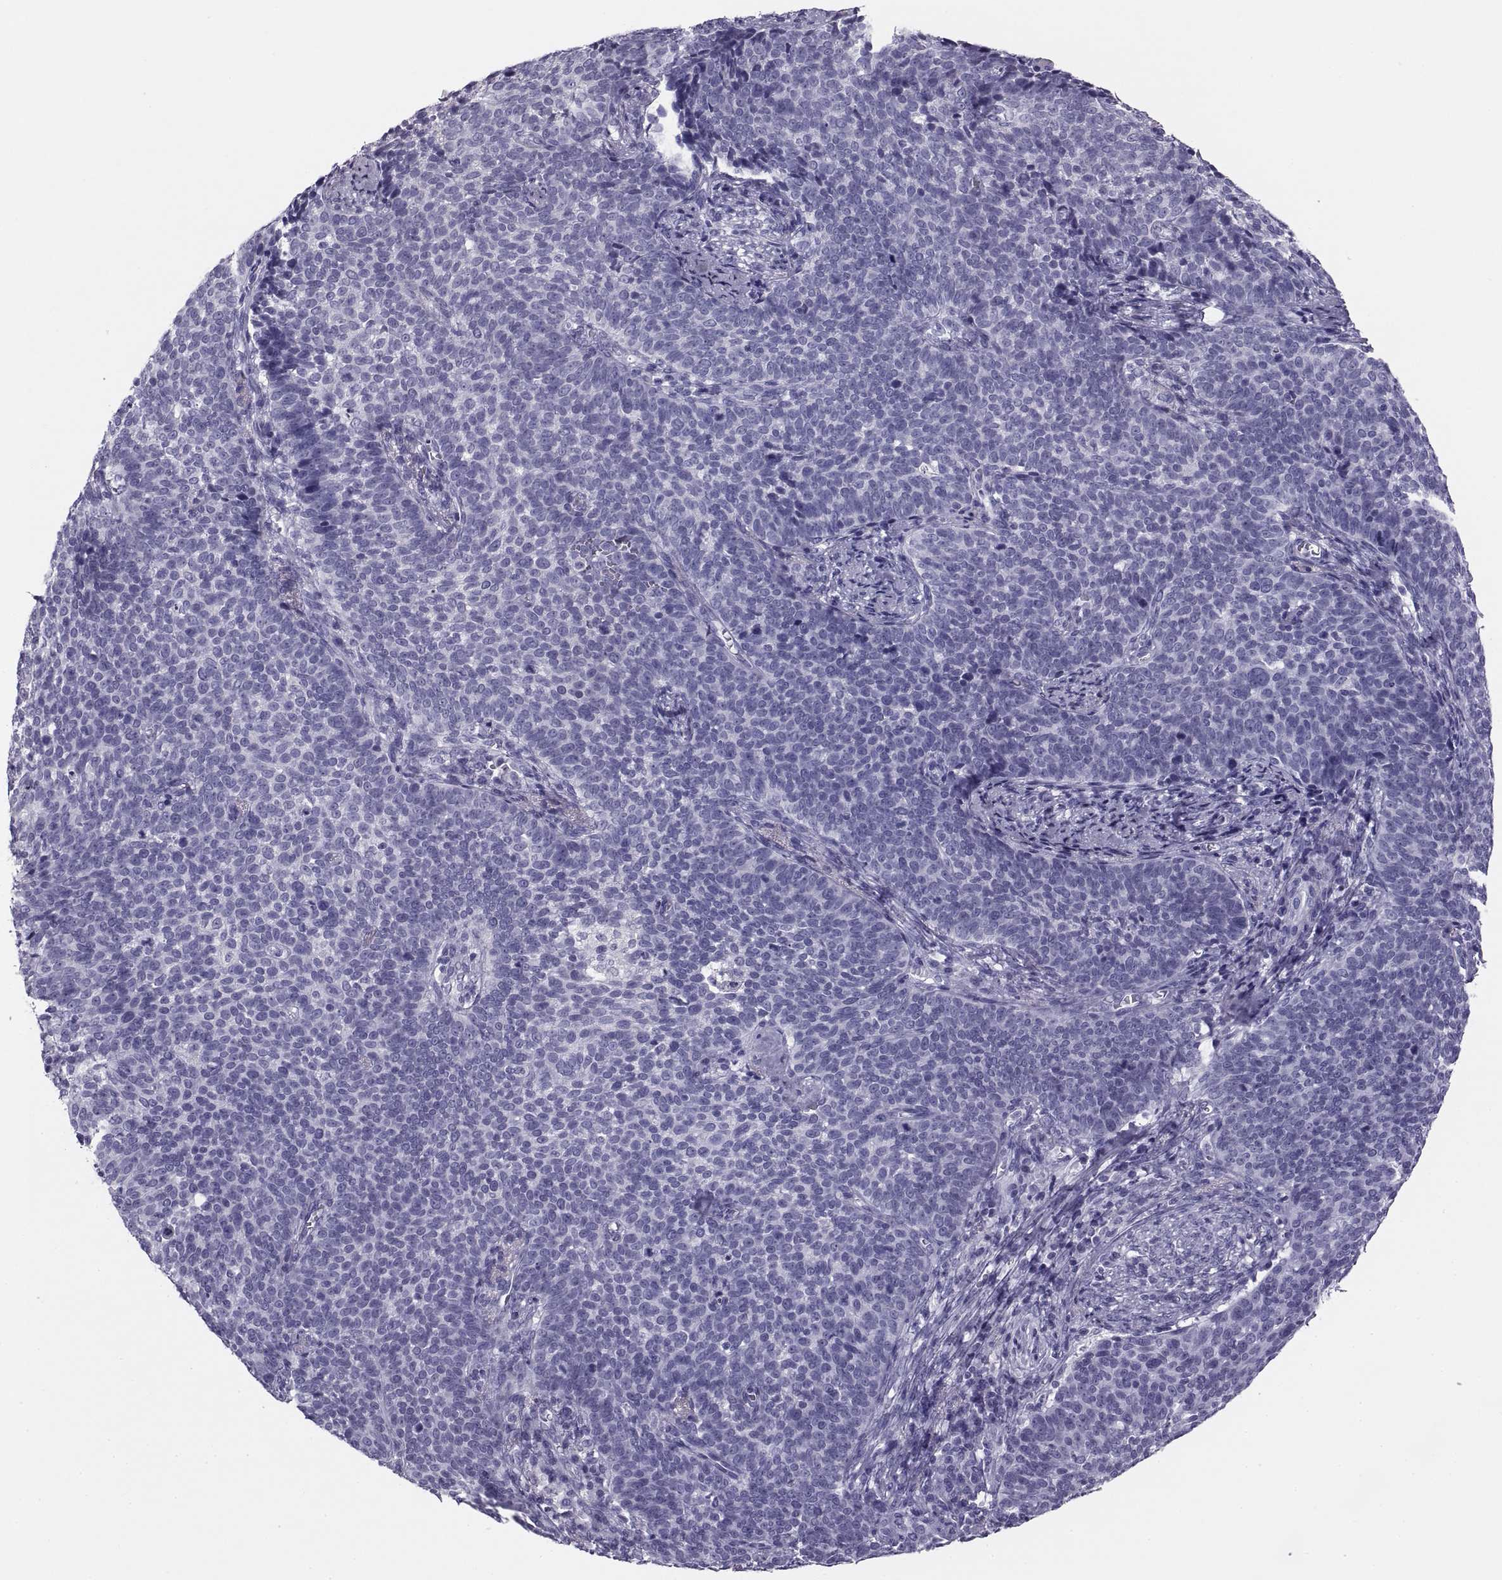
{"staining": {"intensity": "negative", "quantity": "none", "location": "none"}, "tissue": "cervical cancer", "cell_type": "Tumor cells", "image_type": "cancer", "snomed": [{"axis": "morphology", "description": "Squamous cell carcinoma, NOS"}, {"axis": "topography", "description": "Cervix"}], "caption": "DAB immunohistochemical staining of human cervical cancer displays no significant expression in tumor cells.", "gene": "PAX2", "patient": {"sex": "female", "age": 39}}